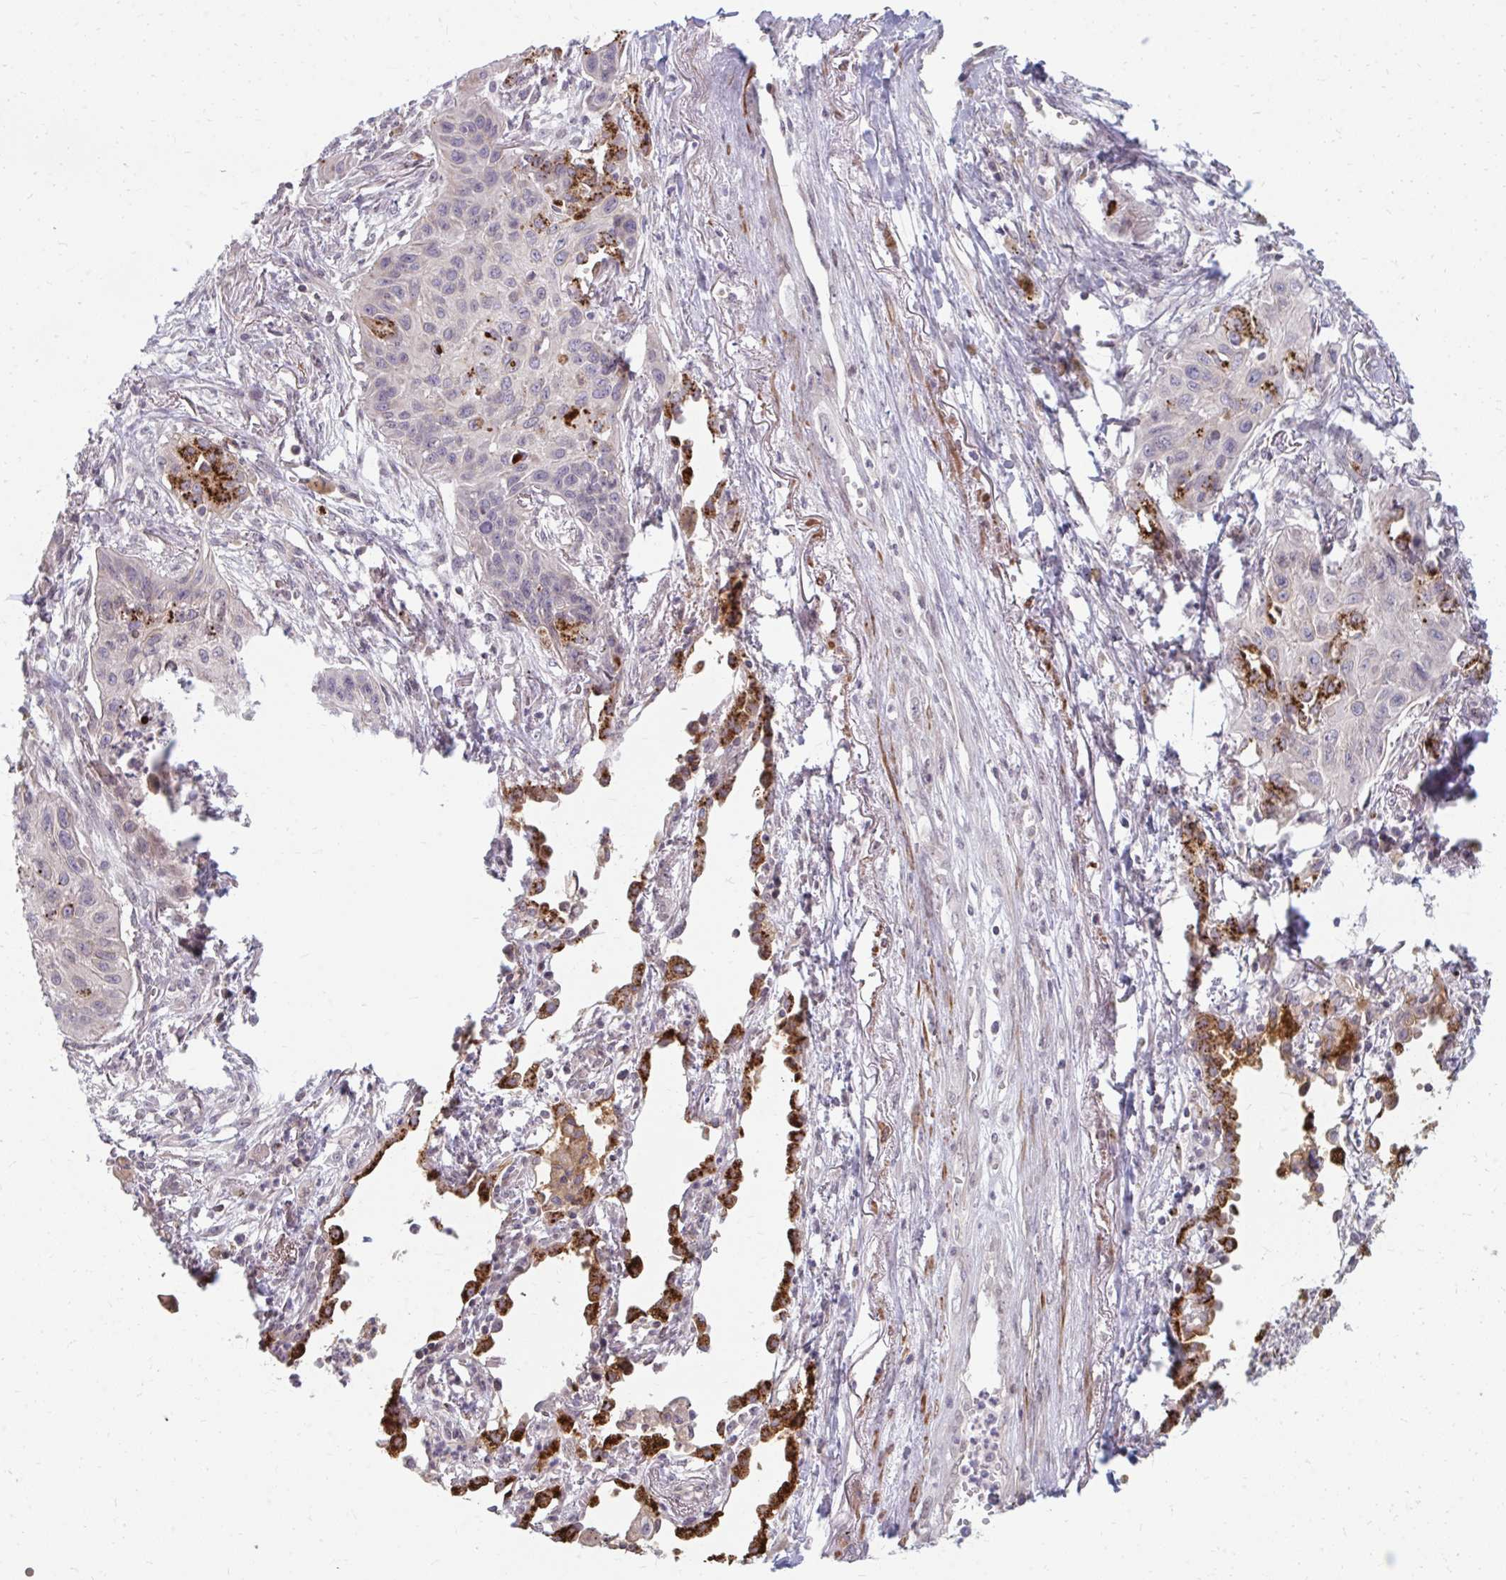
{"staining": {"intensity": "strong", "quantity": "<25%", "location": "cytoplasmic/membranous"}, "tissue": "lung cancer", "cell_type": "Tumor cells", "image_type": "cancer", "snomed": [{"axis": "morphology", "description": "Squamous cell carcinoma, NOS"}, {"axis": "topography", "description": "Lung"}], "caption": "Protein expression analysis of lung squamous cell carcinoma displays strong cytoplasmic/membranous staining in about <25% of tumor cells. The staining was performed using DAB to visualize the protein expression in brown, while the nuclei were stained in blue with hematoxylin (Magnification: 20x).", "gene": "GPC5", "patient": {"sex": "male", "age": 71}}